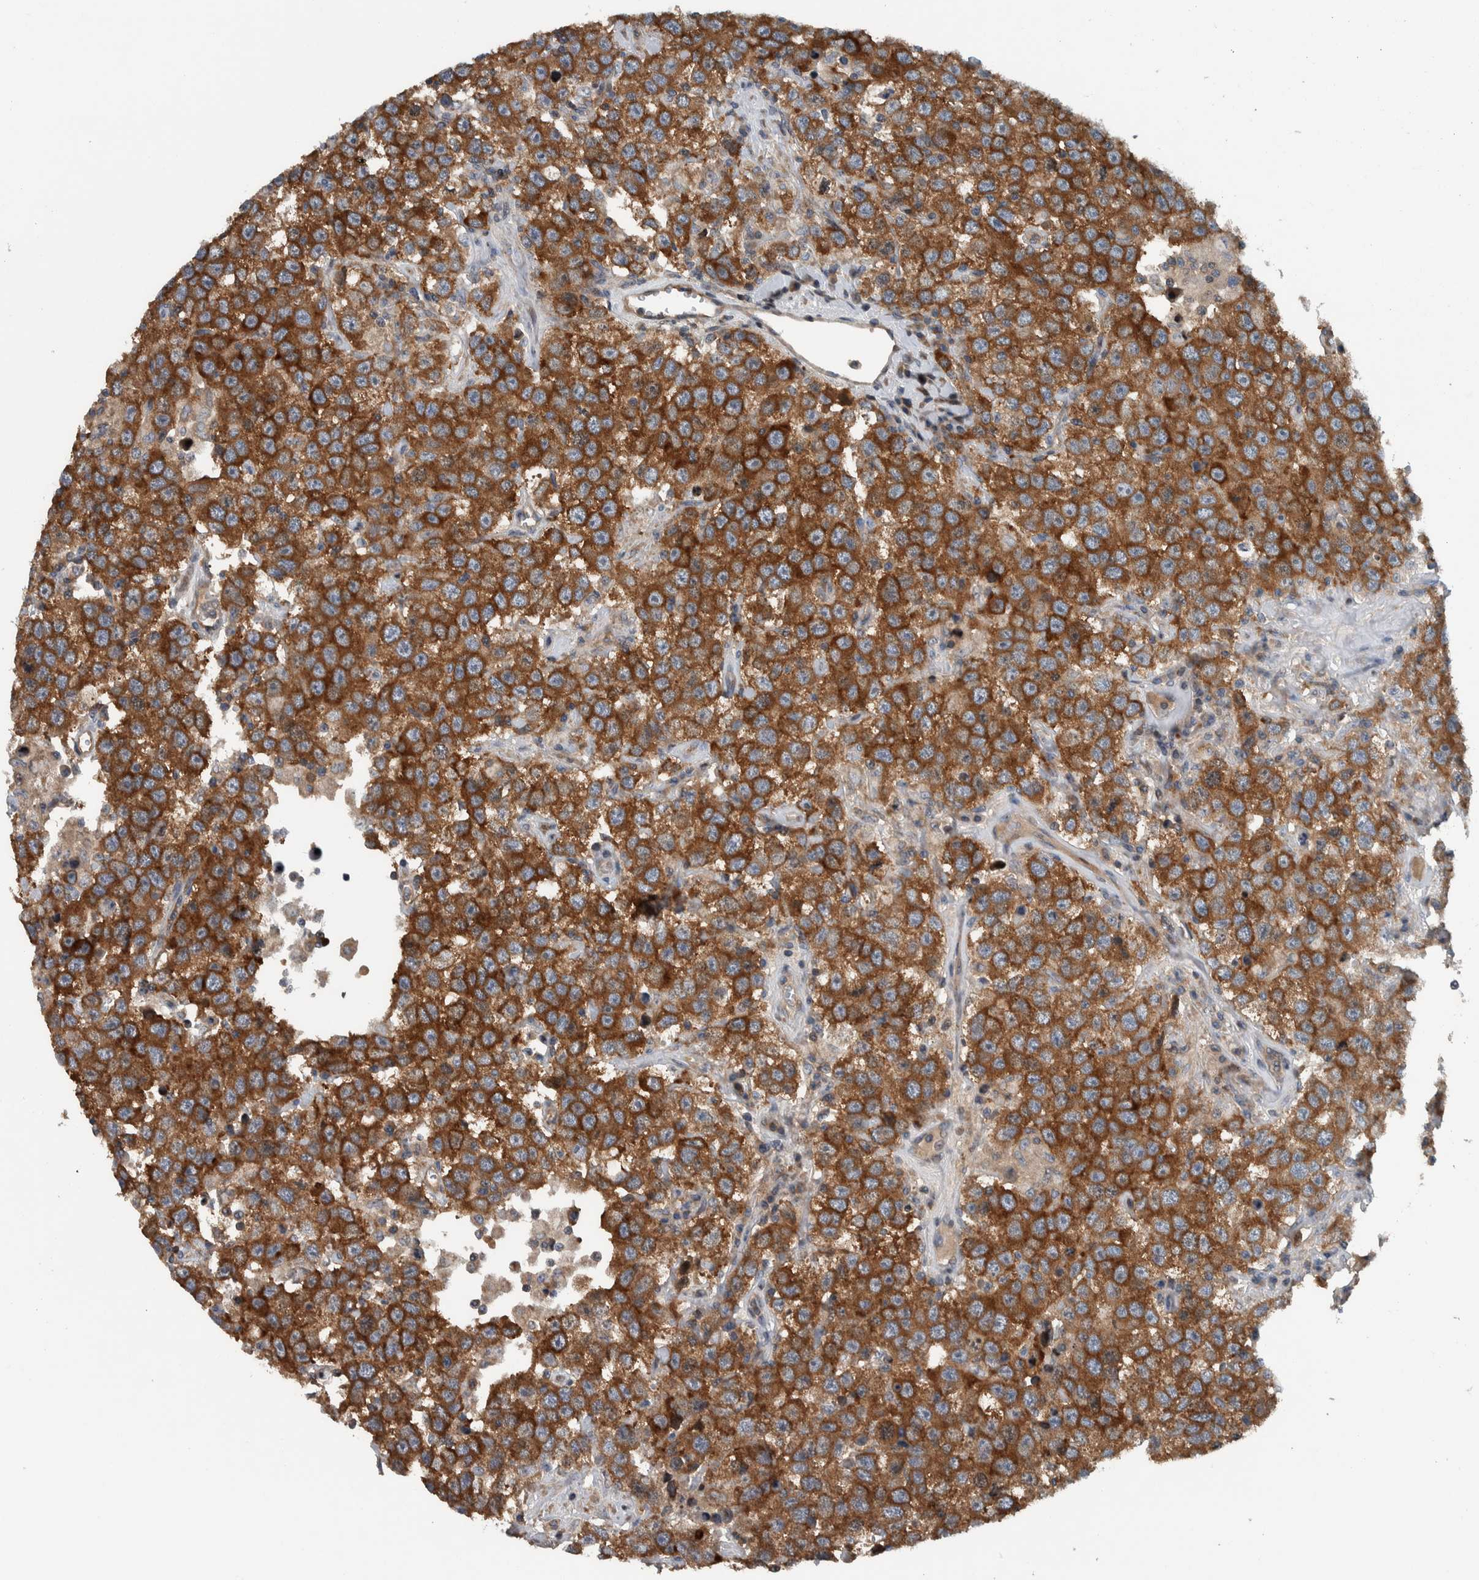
{"staining": {"intensity": "strong", "quantity": ">75%", "location": "cytoplasmic/membranous"}, "tissue": "testis cancer", "cell_type": "Tumor cells", "image_type": "cancer", "snomed": [{"axis": "morphology", "description": "Seminoma, NOS"}, {"axis": "topography", "description": "Testis"}], "caption": "Testis seminoma tissue shows strong cytoplasmic/membranous expression in approximately >75% of tumor cells, visualized by immunohistochemistry. The staining was performed using DAB to visualize the protein expression in brown, while the nuclei were stained in blue with hematoxylin (Magnification: 20x).", "gene": "BAIAP2L1", "patient": {"sex": "male", "age": 41}}